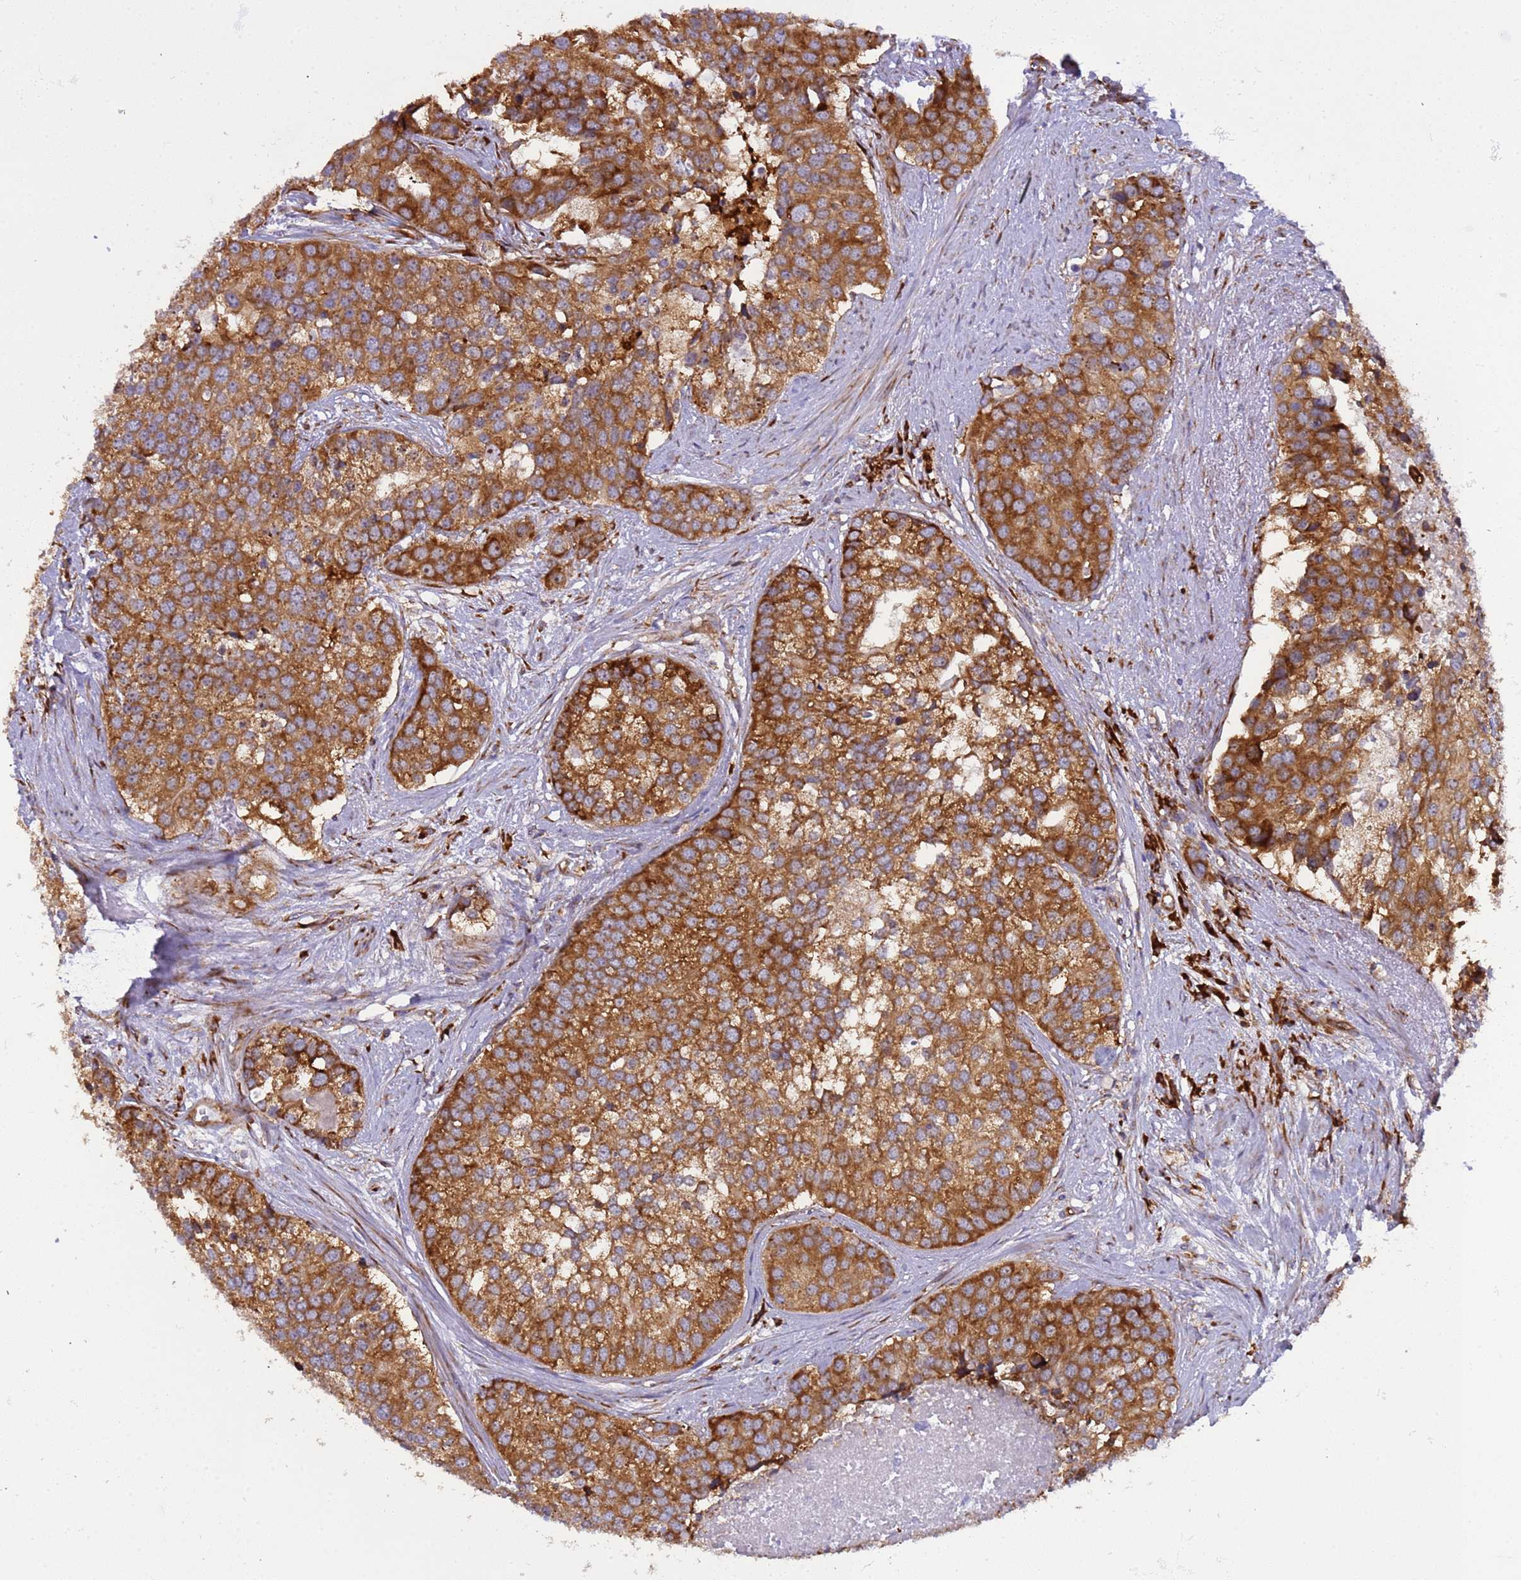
{"staining": {"intensity": "strong", "quantity": ">75%", "location": "cytoplasmic/membranous"}, "tissue": "prostate cancer", "cell_type": "Tumor cells", "image_type": "cancer", "snomed": [{"axis": "morphology", "description": "Adenocarcinoma, High grade"}, {"axis": "topography", "description": "Prostate"}], "caption": "The image demonstrates staining of prostate adenocarcinoma (high-grade), revealing strong cytoplasmic/membranous protein staining (brown color) within tumor cells.", "gene": "RPL36", "patient": {"sex": "male", "age": 62}}